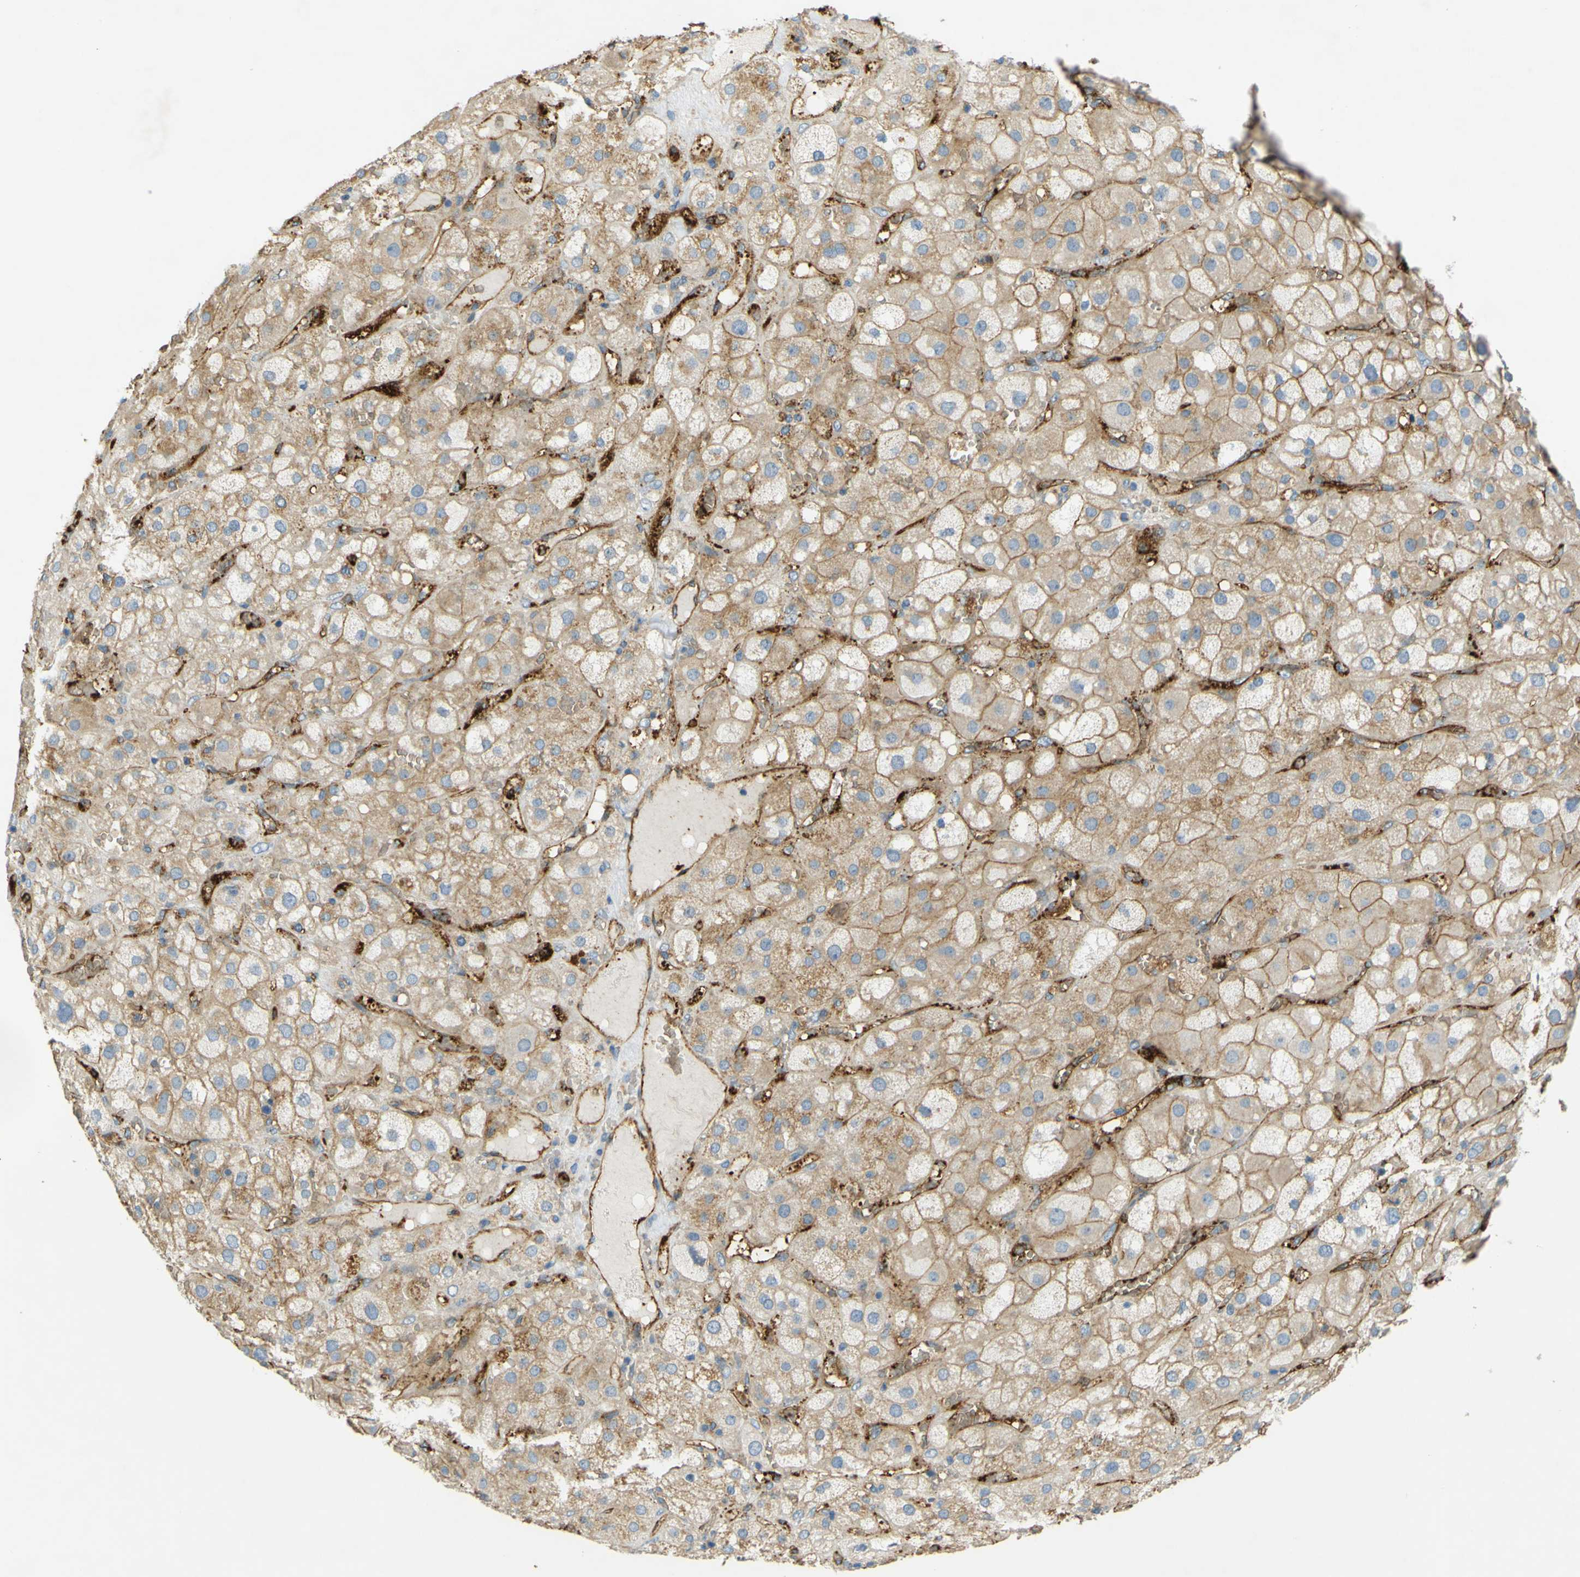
{"staining": {"intensity": "moderate", "quantity": ">75%", "location": "cytoplasmic/membranous"}, "tissue": "adrenal gland", "cell_type": "Glandular cells", "image_type": "normal", "snomed": [{"axis": "morphology", "description": "Normal tissue, NOS"}, {"axis": "topography", "description": "Adrenal gland"}], "caption": "About >75% of glandular cells in benign adrenal gland reveal moderate cytoplasmic/membranous protein staining as visualized by brown immunohistochemical staining.", "gene": "PLXDC1", "patient": {"sex": "female", "age": 47}}